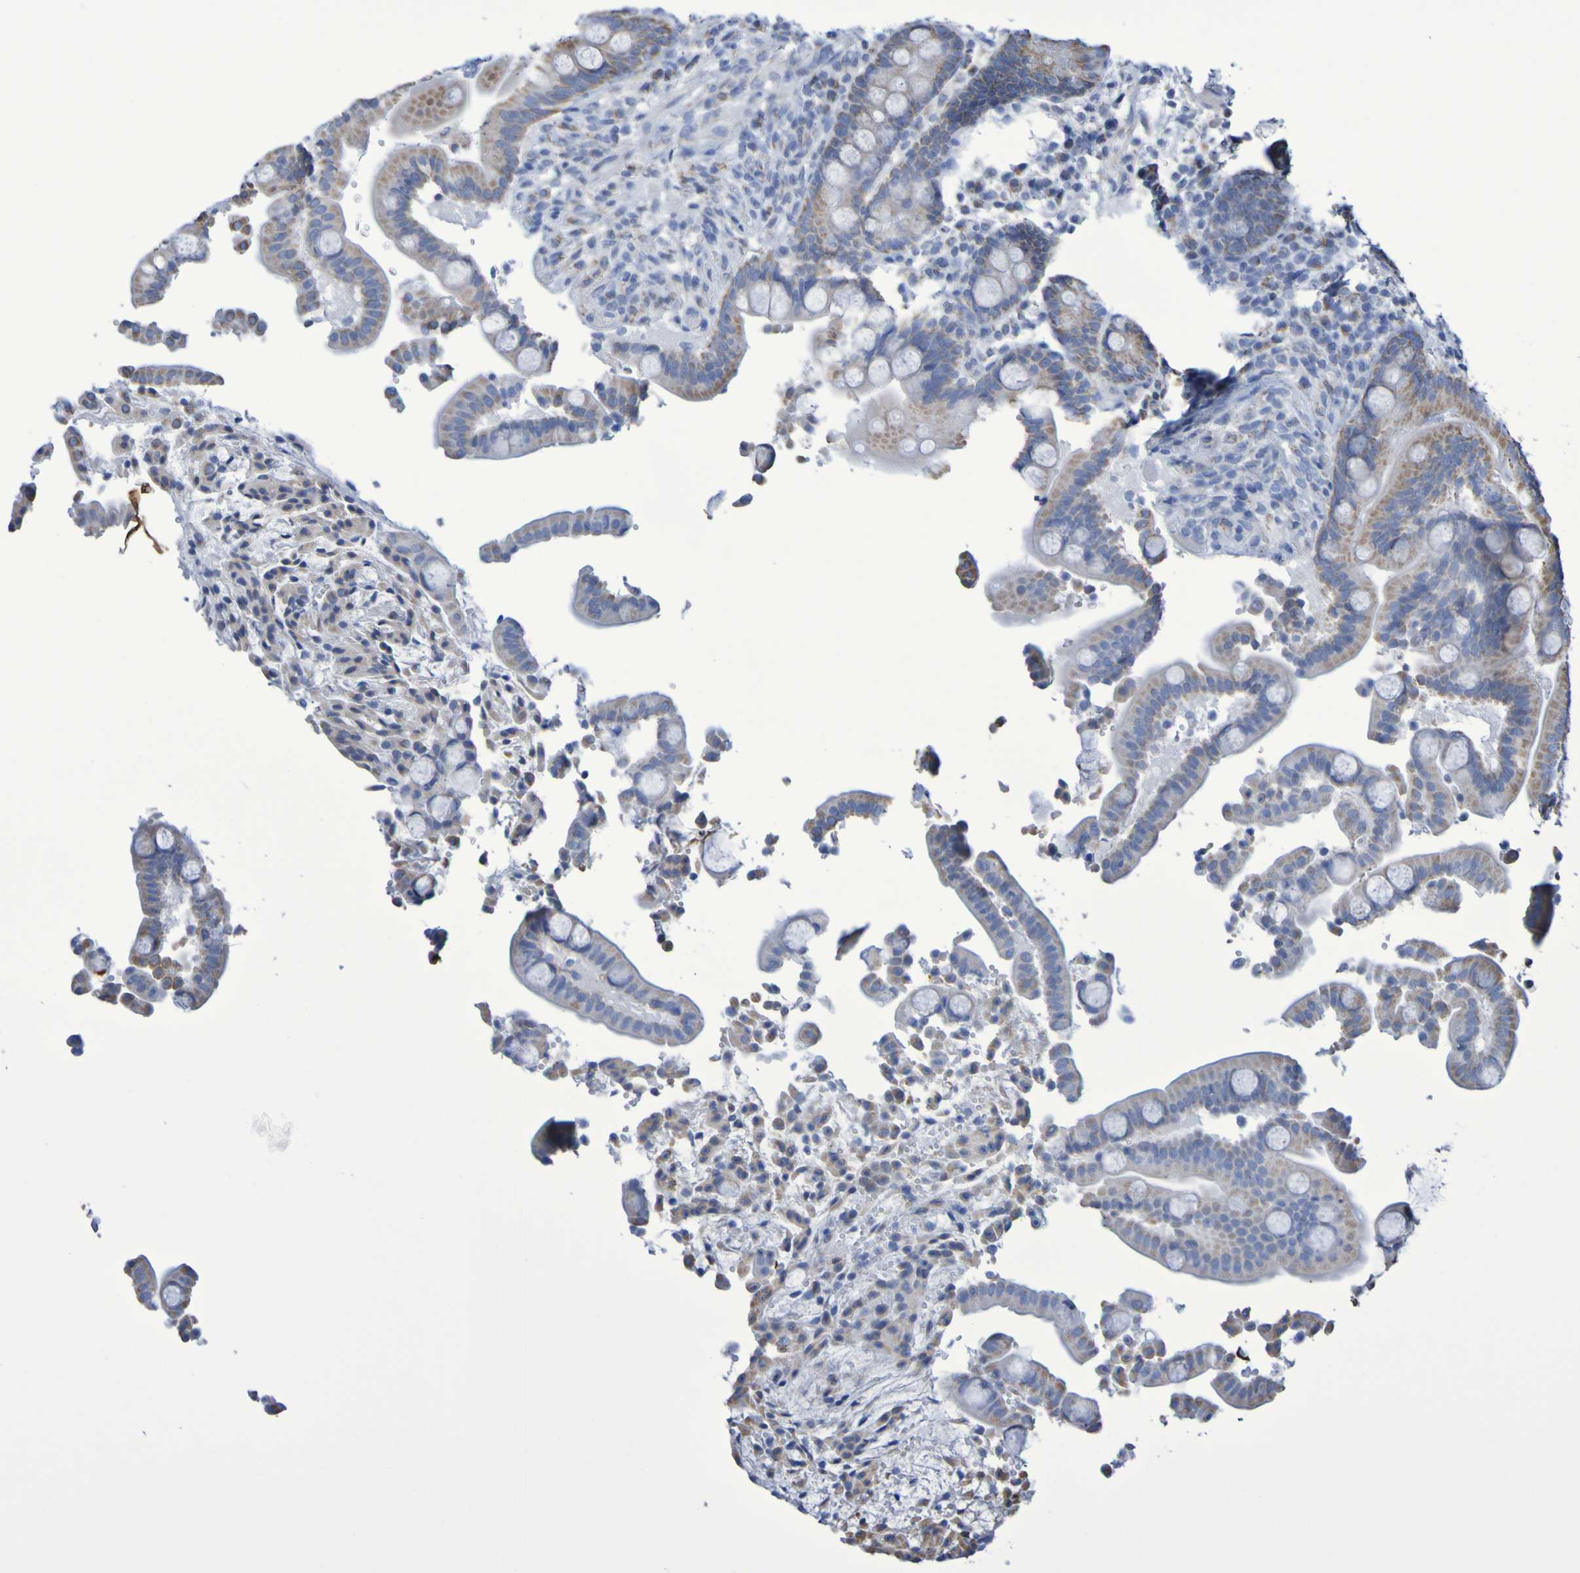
{"staining": {"intensity": "negative", "quantity": "none", "location": "none"}, "tissue": "colon", "cell_type": "Endothelial cells", "image_type": "normal", "snomed": [{"axis": "morphology", "description": "Normal tissue, NOS"}, {"axis": "topography", "description": "Colon"}], "caption": "This photomicrograph is of benign colon stained with immunohistochemistry (IHC) to label a protein in brown with the nuclei are counter-stained blue. There is no staining in endothelial cells.", "gene": "CNTN2", "patient": {"sex": "male", "age": 73}}